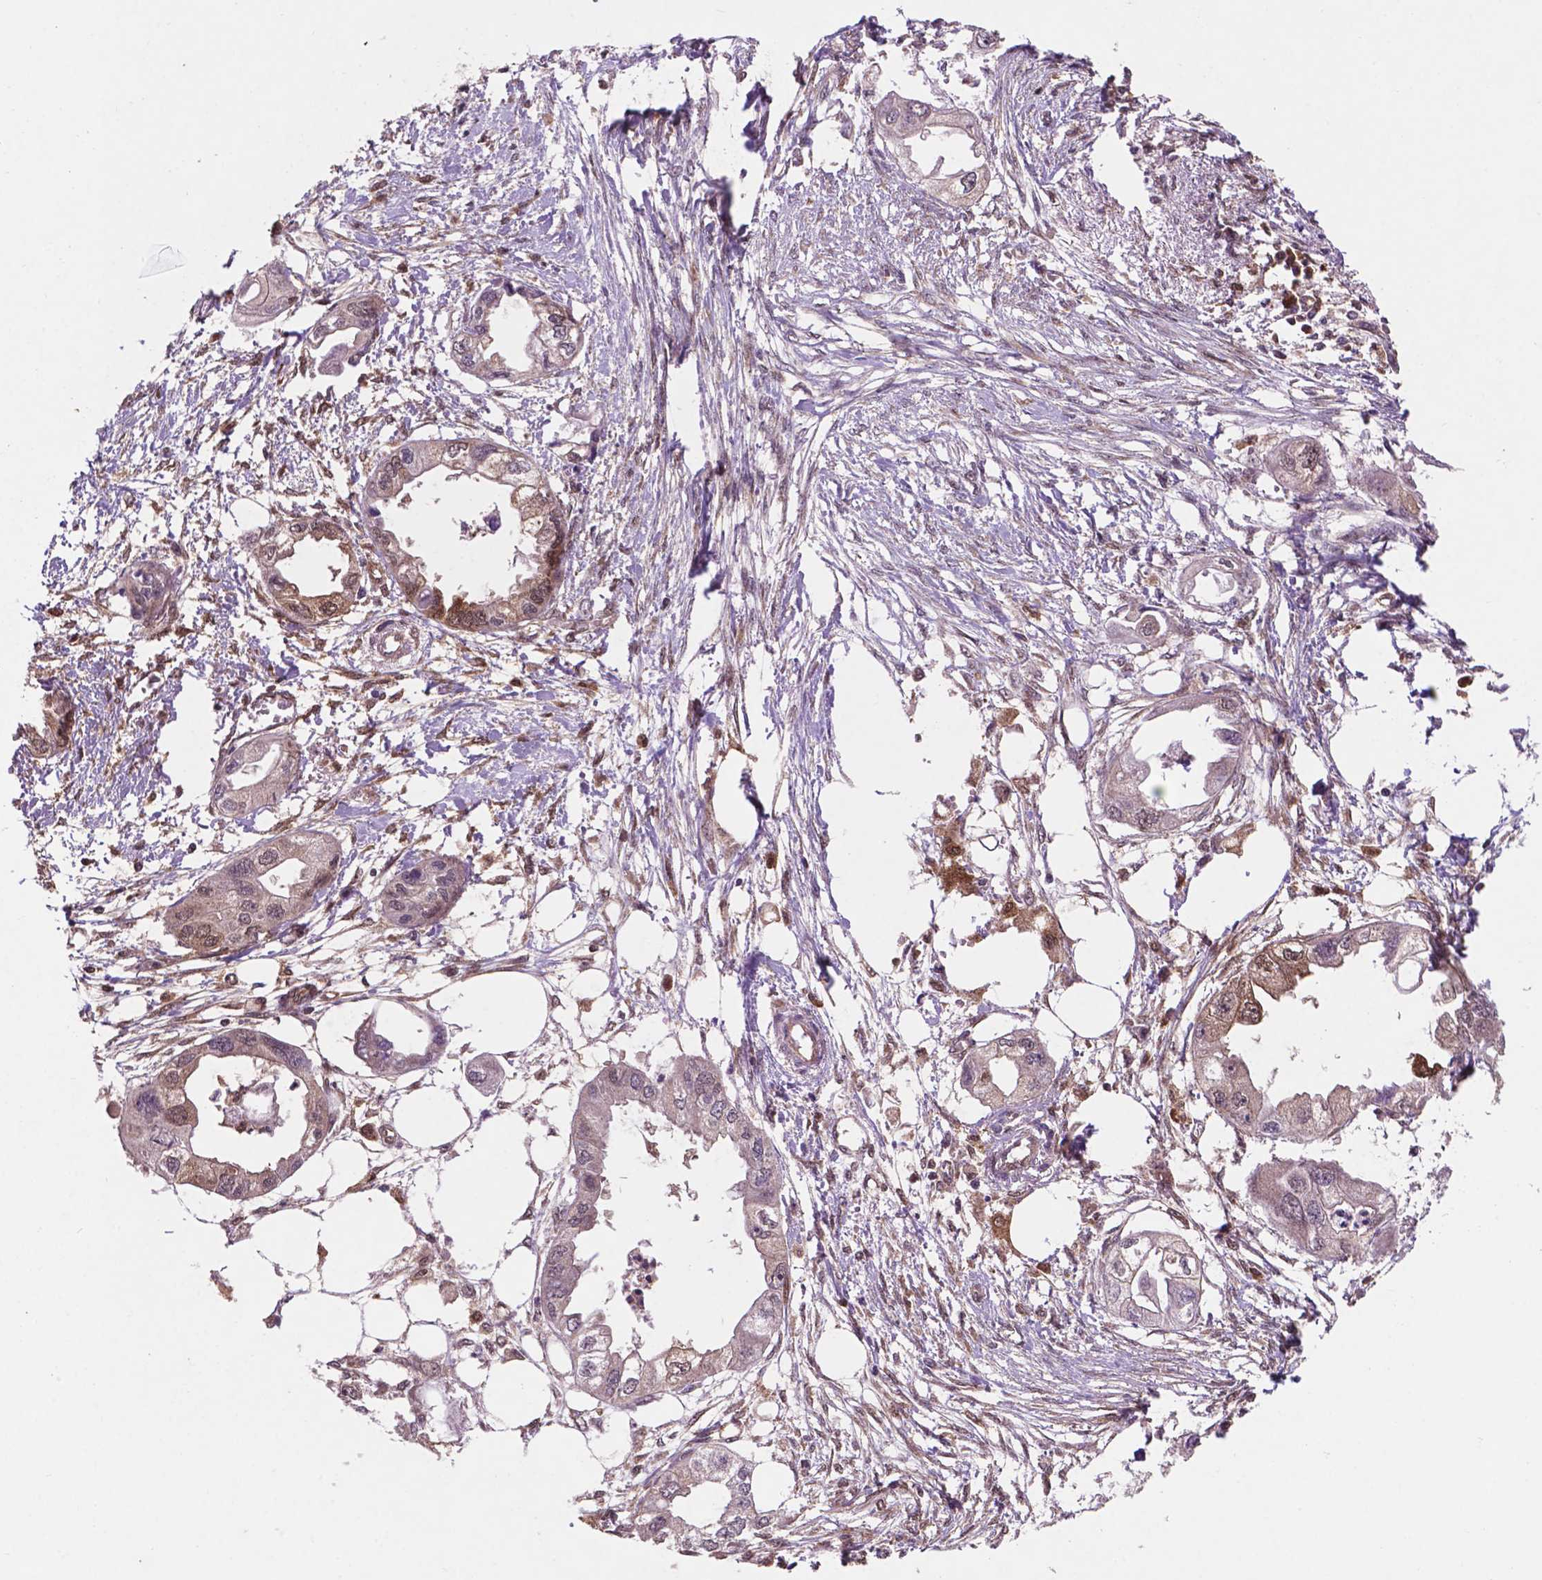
{"staining": {"intensity": "moderate", "quantity": "<25%", "location": "nuclear"}, "tissue": "endometrial cancer", "cell_type": "Tumor cells", "image_type": "cancer", "snomed": [{"axis": "morphology", "description": "Adenocarcinoma, NOS"}, {"axis": "morphology", "description": "Adenocarcinoma, metastatic, NOS"}, {"axis": "topography", "description": "Adipose tissue"}, {"axis": "topography", "description": "Endometrium"}], "caption": "A brown stain labels moderate nuclear expression of a protein in adenocarcinoma (endometrial) tumor cells.", "gene": "UBE2L6", "patient": {"sex": "female", "age": 67}}